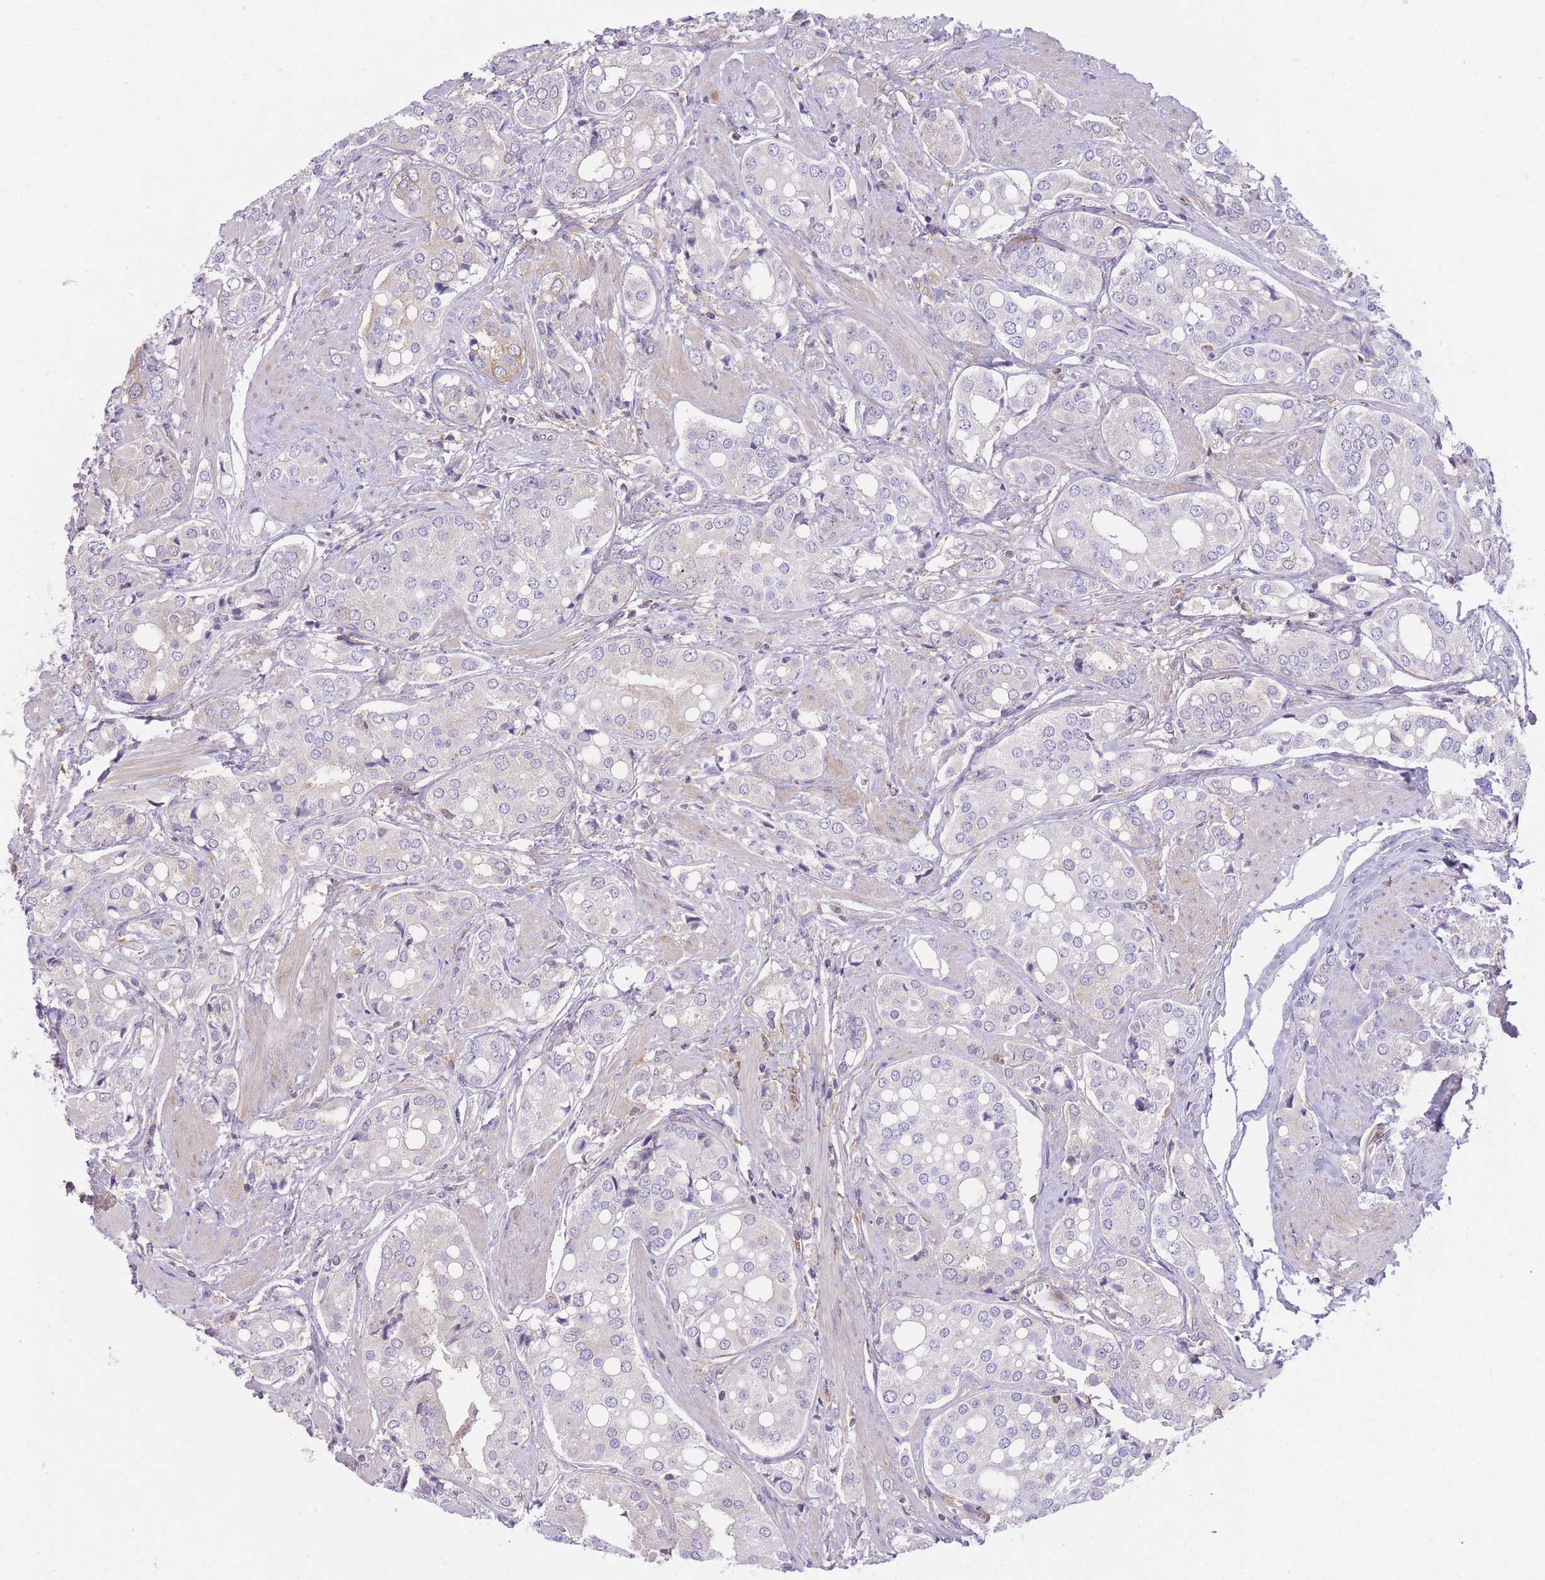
{"staining": {"intensity": "moderate", "quantity": "25%-75%", "location": "cytoplasmic/membranous"}, "tissue": "prostate cancer", "cell_type": "Tumor cells", "image_type": "cancer", "snomed": [{"axis": "morphology", "description": "Adenocarcinoma, High grade"}, {"axis": "topography", "description": "Prostate"}], "caption": "Moderate cytoplasmic/membranous staining for a protein is identified in approximately 25%-75% of tumor cells of prostate high-grade adenocarcinoma using IHC.", "gene": "PRKAR1A", "patient": {"sex": "male", "age": 71}}